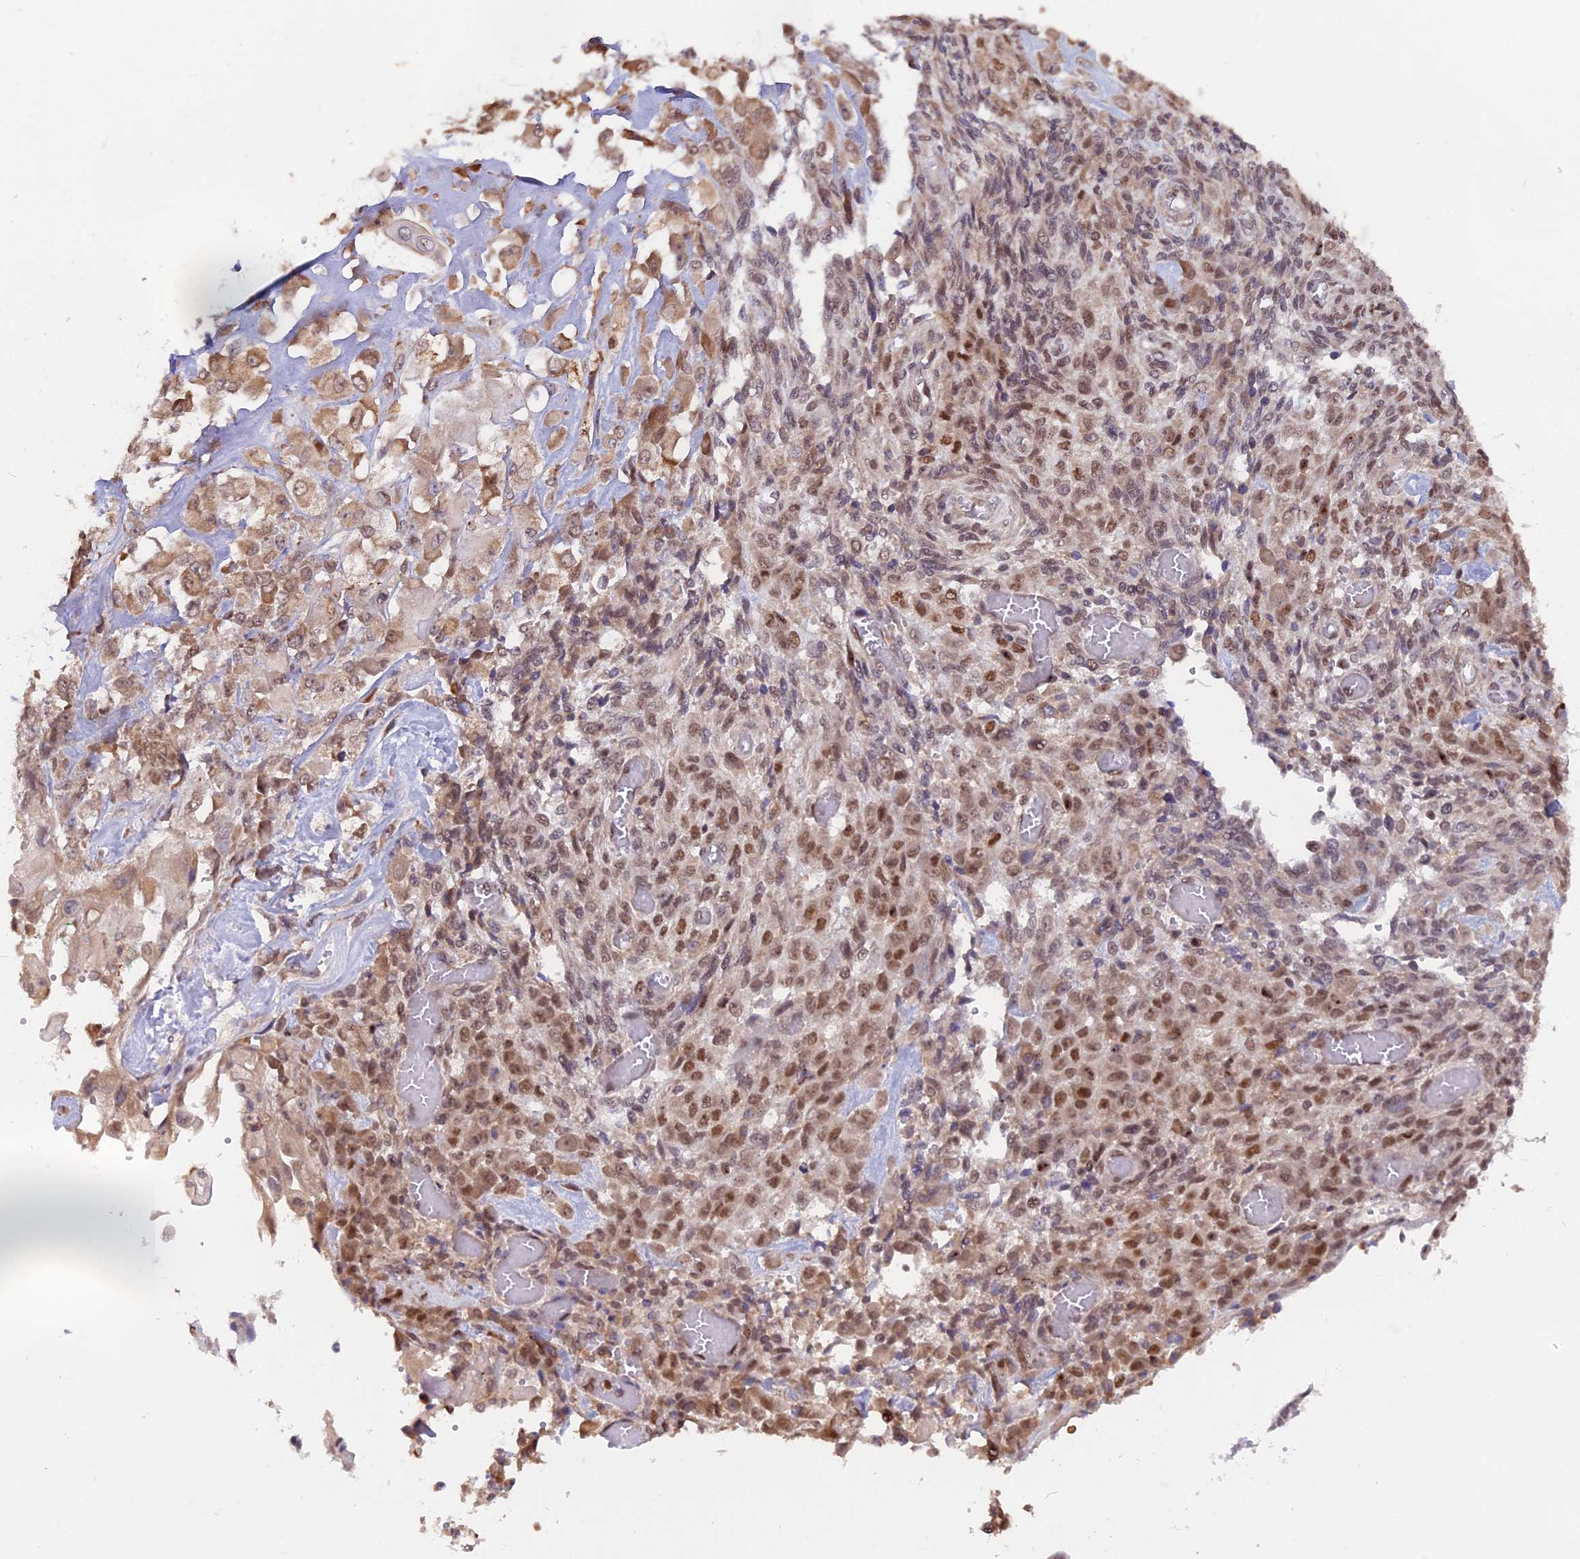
{"staining": {"intensity": "moderate", "quantity": "25%-75%", "location": "nuclear"}, "tissue": "endometrial cancer", "cell_type": "Tumor cells", "image_type": "cancer", "snomed": [{"axis": "morphology", "description": "Adenocarcinoma, NOS"}, {"axis": "topography", "description": "Endometrium"}], "caption": "Immunohistochemical staining of endometrial cancer (adenocarcinoma) exhibits medium levels of moderate nuclear staining in approximately 25%-75% of tumor cells.", "gene": "FAM118B", "patient": {"sex": "female", "age": 32}}